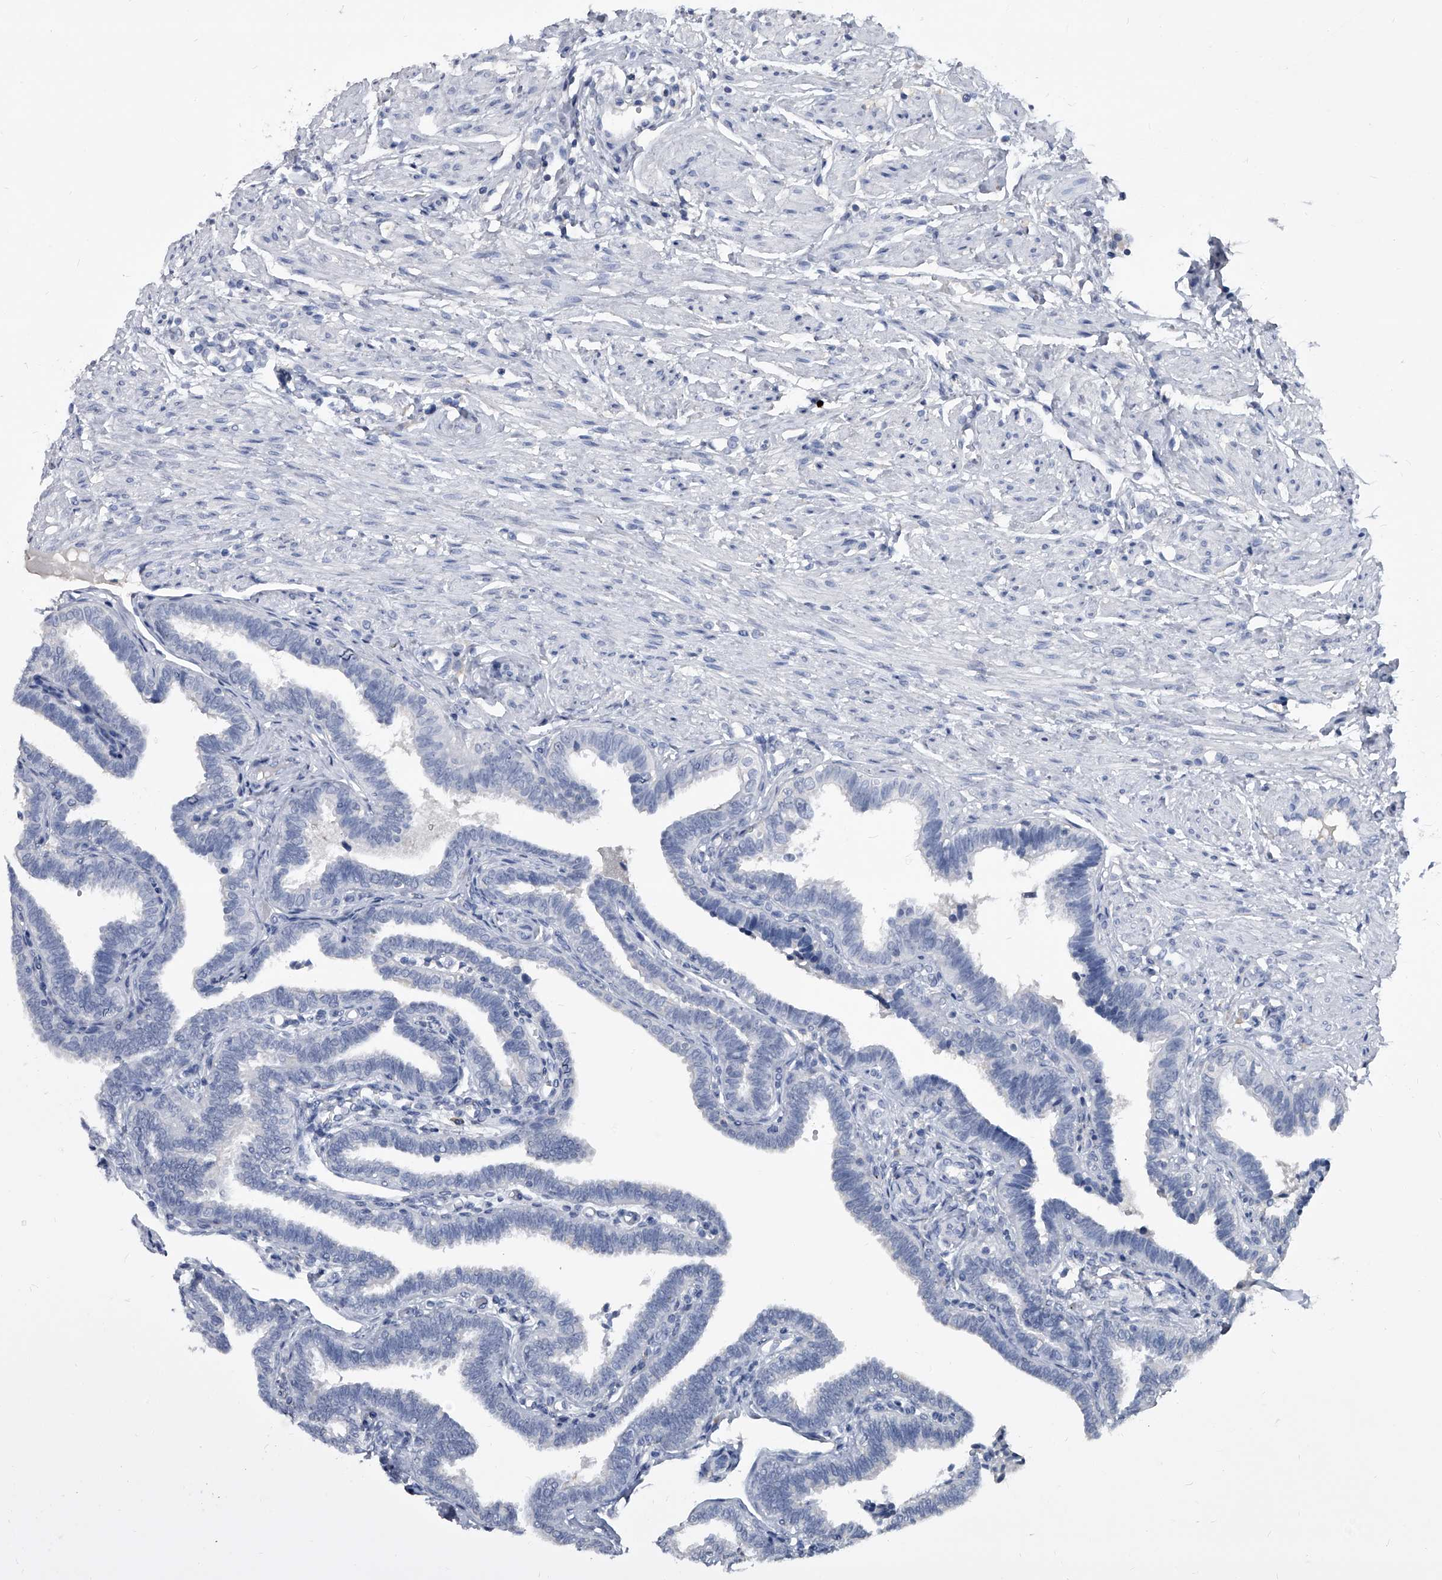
{"staining": {"intensity": "negative", "quantity": "none", "location": "none"}, "tissue": "fallopian tube", "cell_type": "Glandular cells", "image_type": "normal", "snomed": [{"axis": "morphology", "description": "Normal tissue, NOS"}, {"axis": "topography", "description": "Fallopian tube"}], "caption": "Glandular cells are negative for brown protein staining in normal fallopian tube. (Stains: DAB (3,3'-diaminobenzidine) immunohistochemistry (IHC) with hematoxylin counter stain, Microscopy: brightfield microscopy at high magnification).", "gene": "BCAS1", "patient": {"sex": "female", "age": 39}}